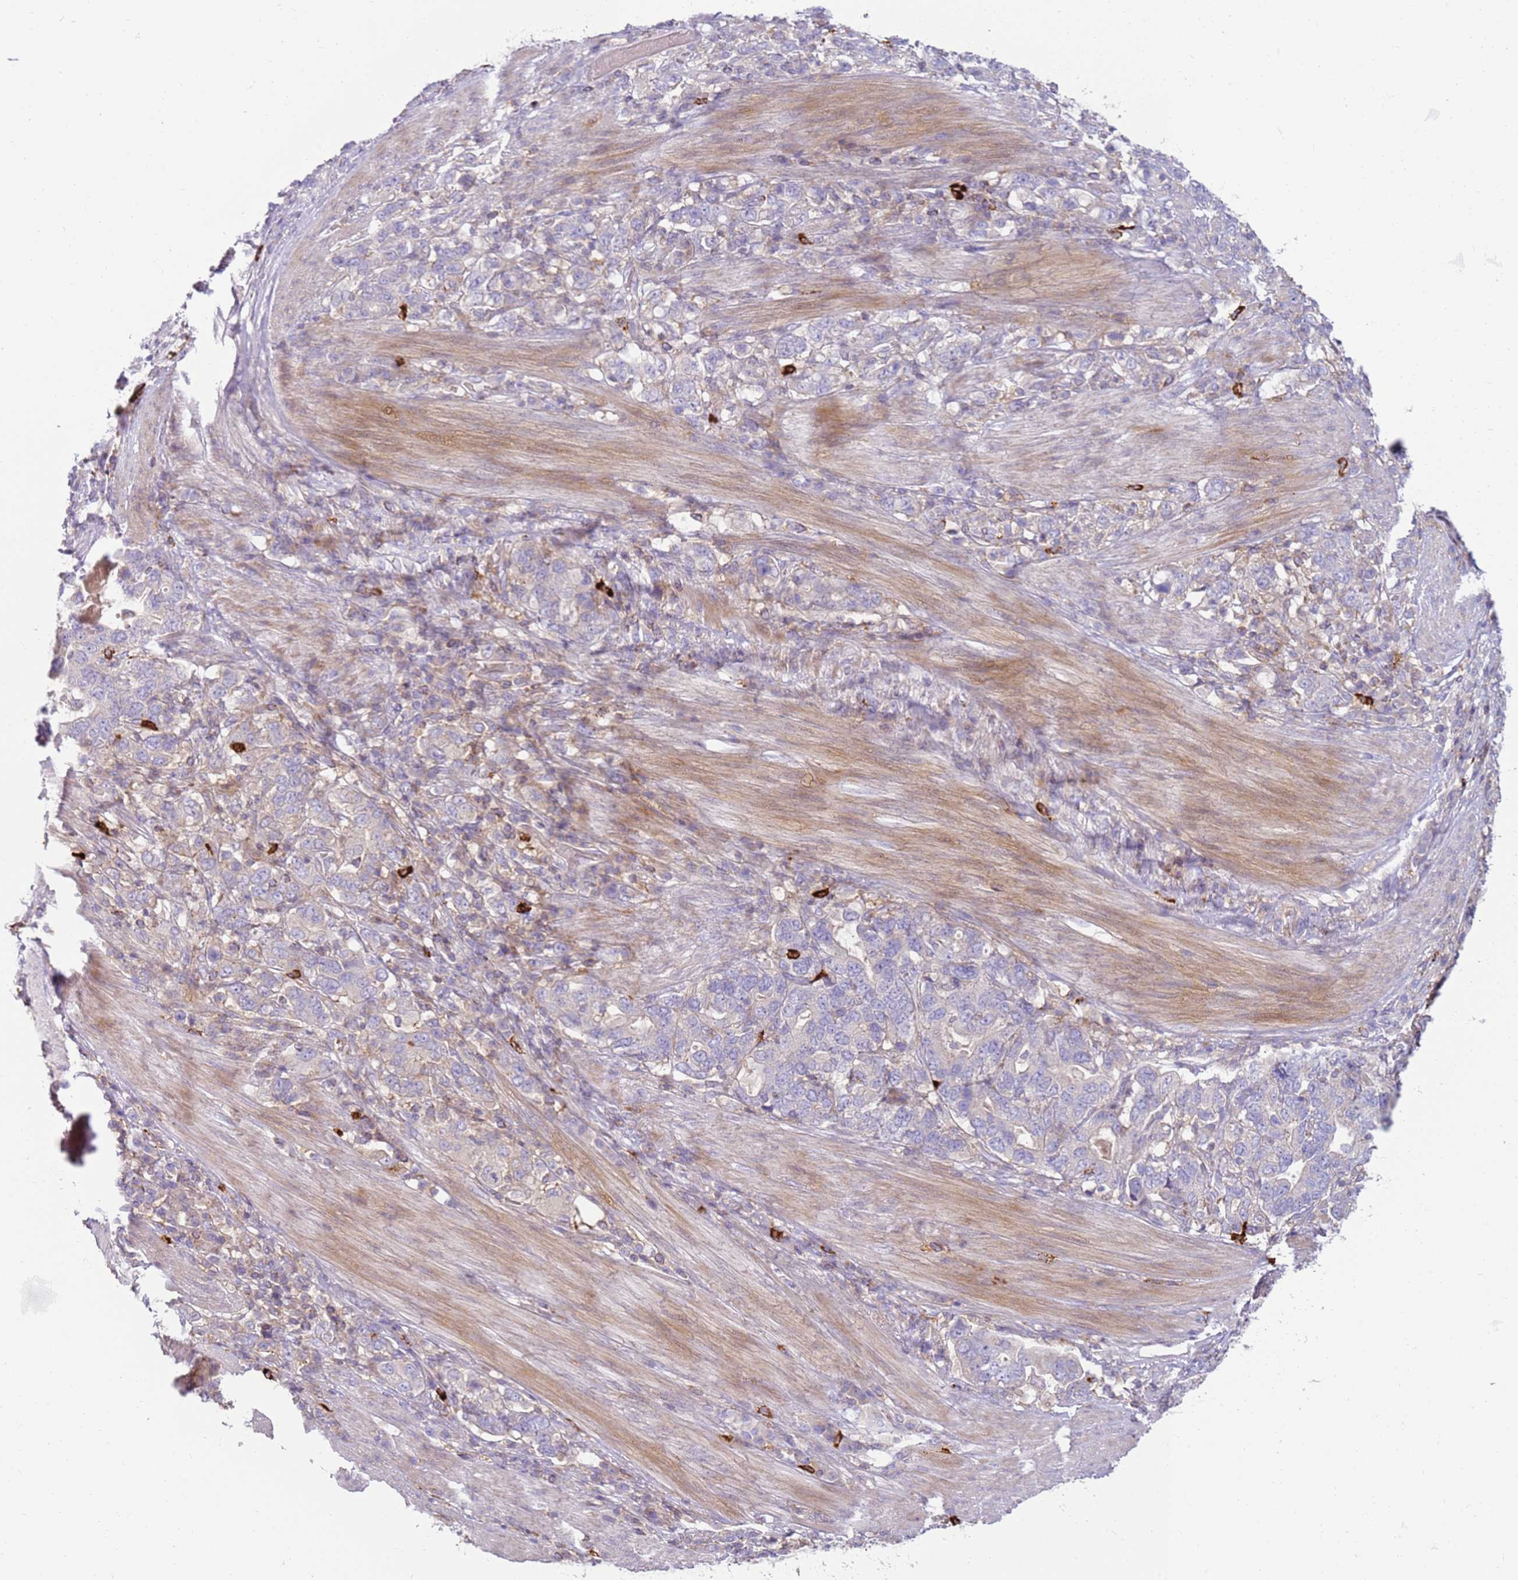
{"staining": {"intensity": "negative", "quantity": "none", "location": "none"}, "tissue": "stomach cancer", "cell_type": "Tumor cells", "image_type": "cancer", "snomed": [{"axis": "morphology", "description": "Adenocarcinoma, NOS"}, {"axis": "topography", "description": "Stomach, upper"}, {"axis": "topography", "description": "Stomach"}], "caption": "This is an IHC histopathology image of human stomach adenocarcinoma. There is no expression in tumor cells.", "gene": "FPR1", "patient": {"sex": "male", "age": 62}}